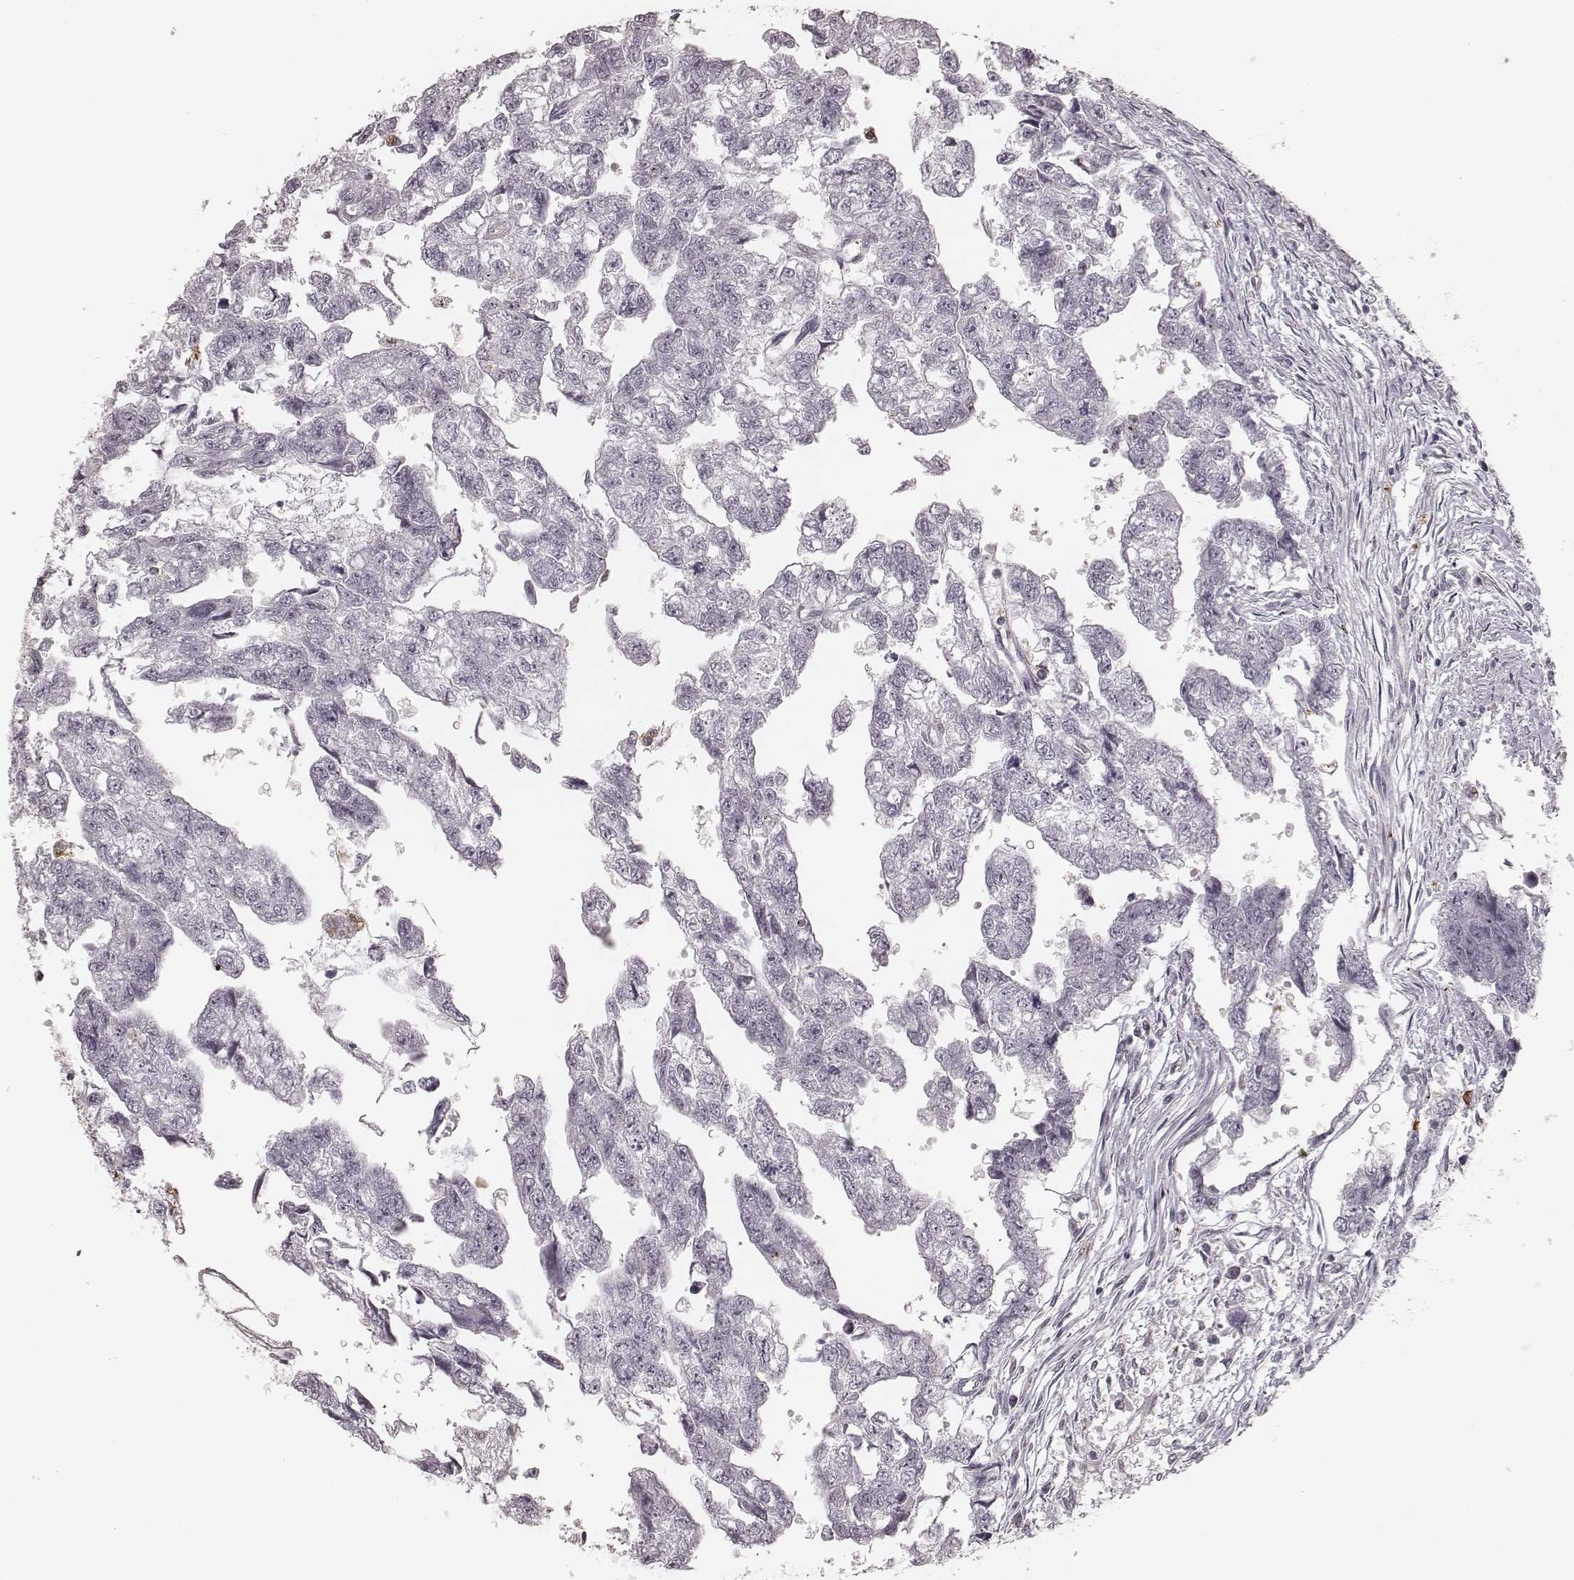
{"staining": {"intensity": "negative", "quantity": "none", "location": "none"}, "tissue": "testis cancer", "cell_type": "Tumor cells", "image_type": "cancer", "snomed": [{"axis": "morphology", "description": "Carcinoma, Embryonal, NOS"}, {"axis": "morphology", "description": "Teratoma, malignant, NOS"}, {"axis": "topography", "description": "Testis"}], "caption": "Immunohistochemistry photomicrograph of human embryonal carcinoma (testis) stained for a protein (brown), which reveals no positivity in tumor cells.", "gene": "KITLG", "patient": {"sex": "male", "age": 44}}